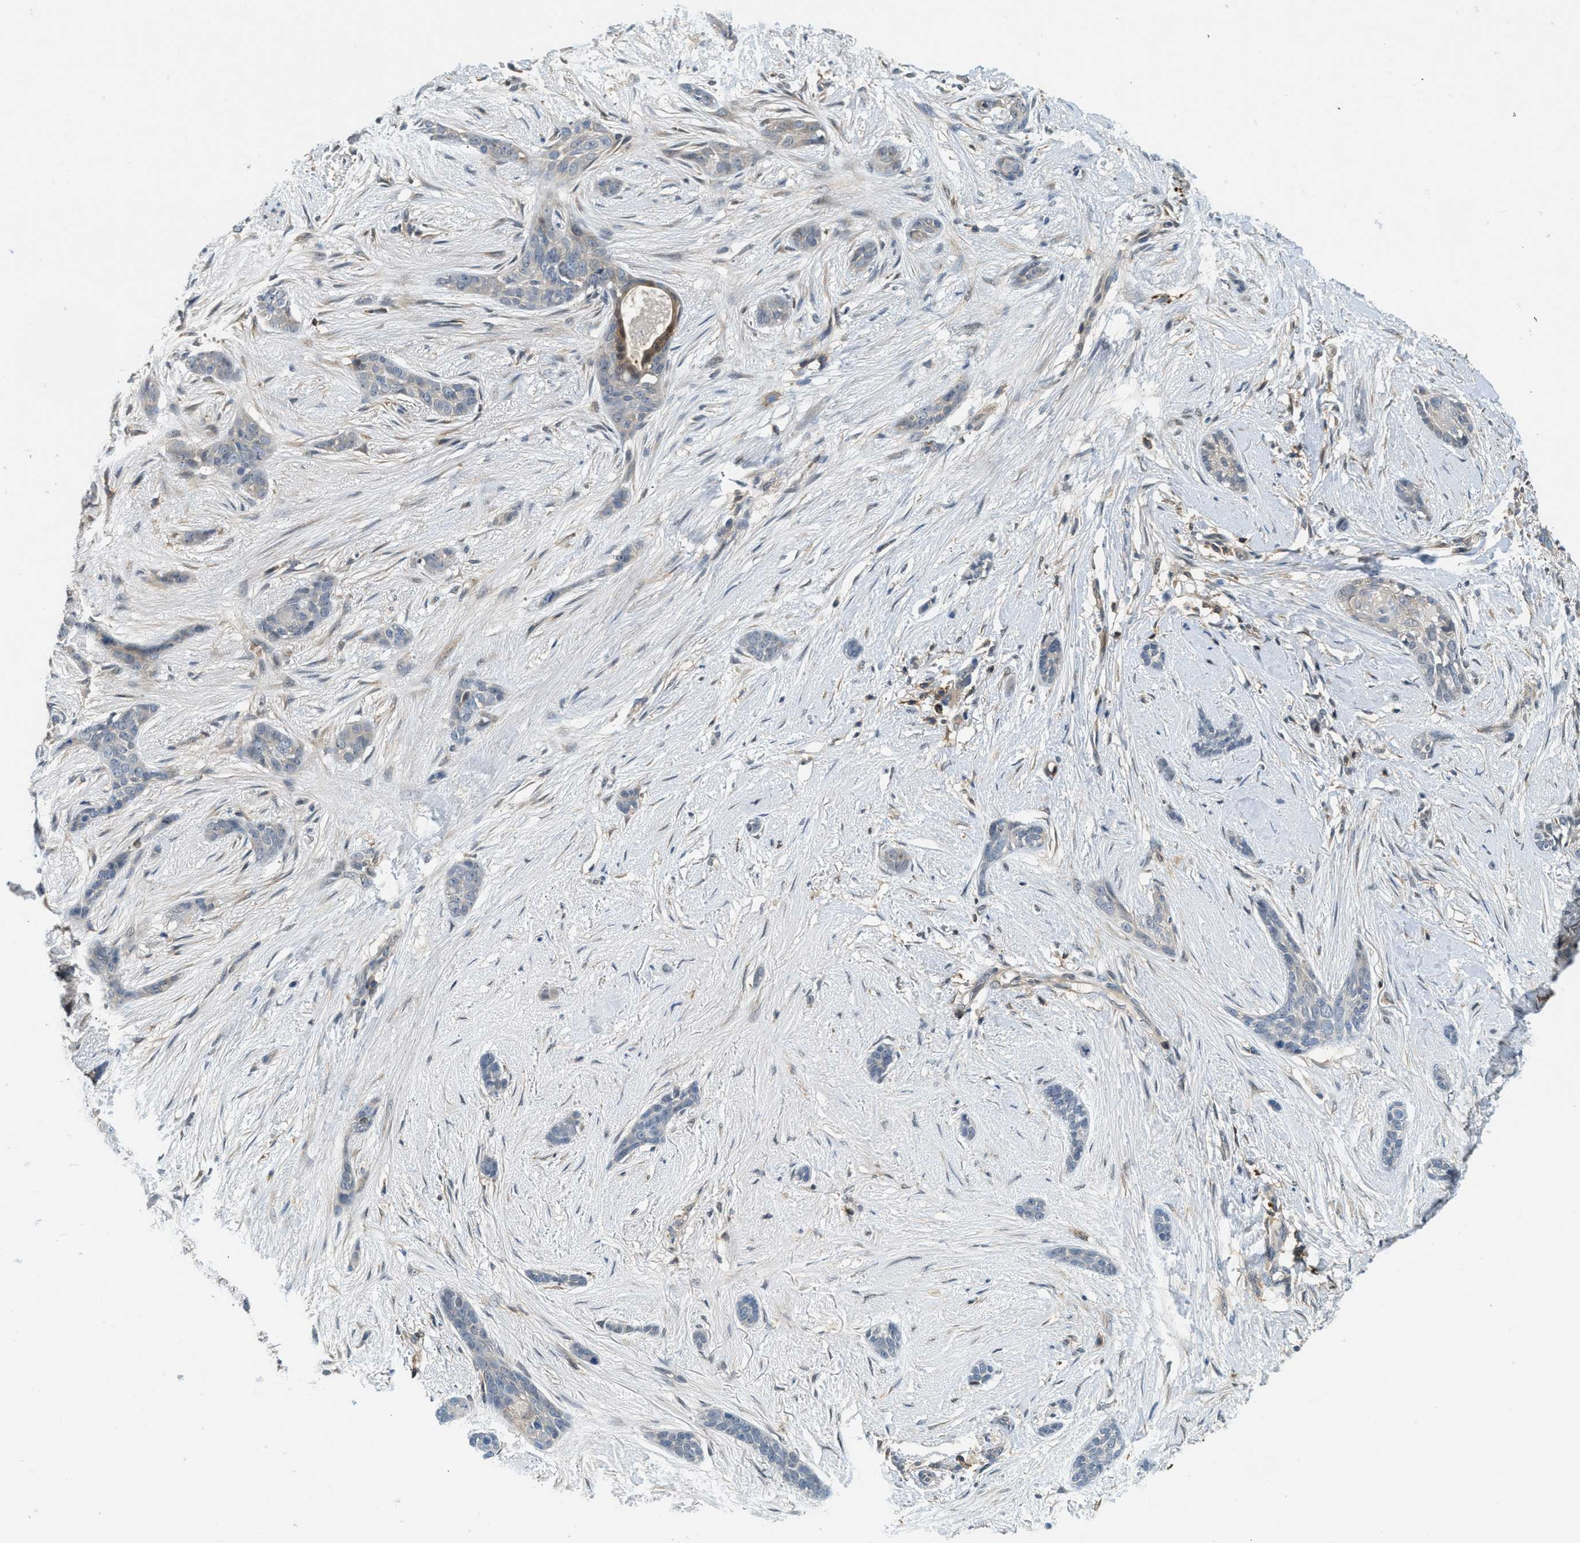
{"staining": {"intensity": "negative", "quantity": "none", "location": "none"}, "tissue": "skin cancer", "cell_type": "Tumor cells", "image_type": "cancer", "snomed": [{"axis": "morphology", "description": "Basal cell carcinoma"}, {"axis": "morphology", "description": "Adnexal tumor, benign"}, {"axis": "topography", "description": "Skin"}], "caption": "DAB (3,3'-diaminobenzidine) immunohistochemical staining of human skin cancer reveals no significant staining in tumor cells.", "gene": "GMPPB", "patient": {"sex": "female", "age": 42}}